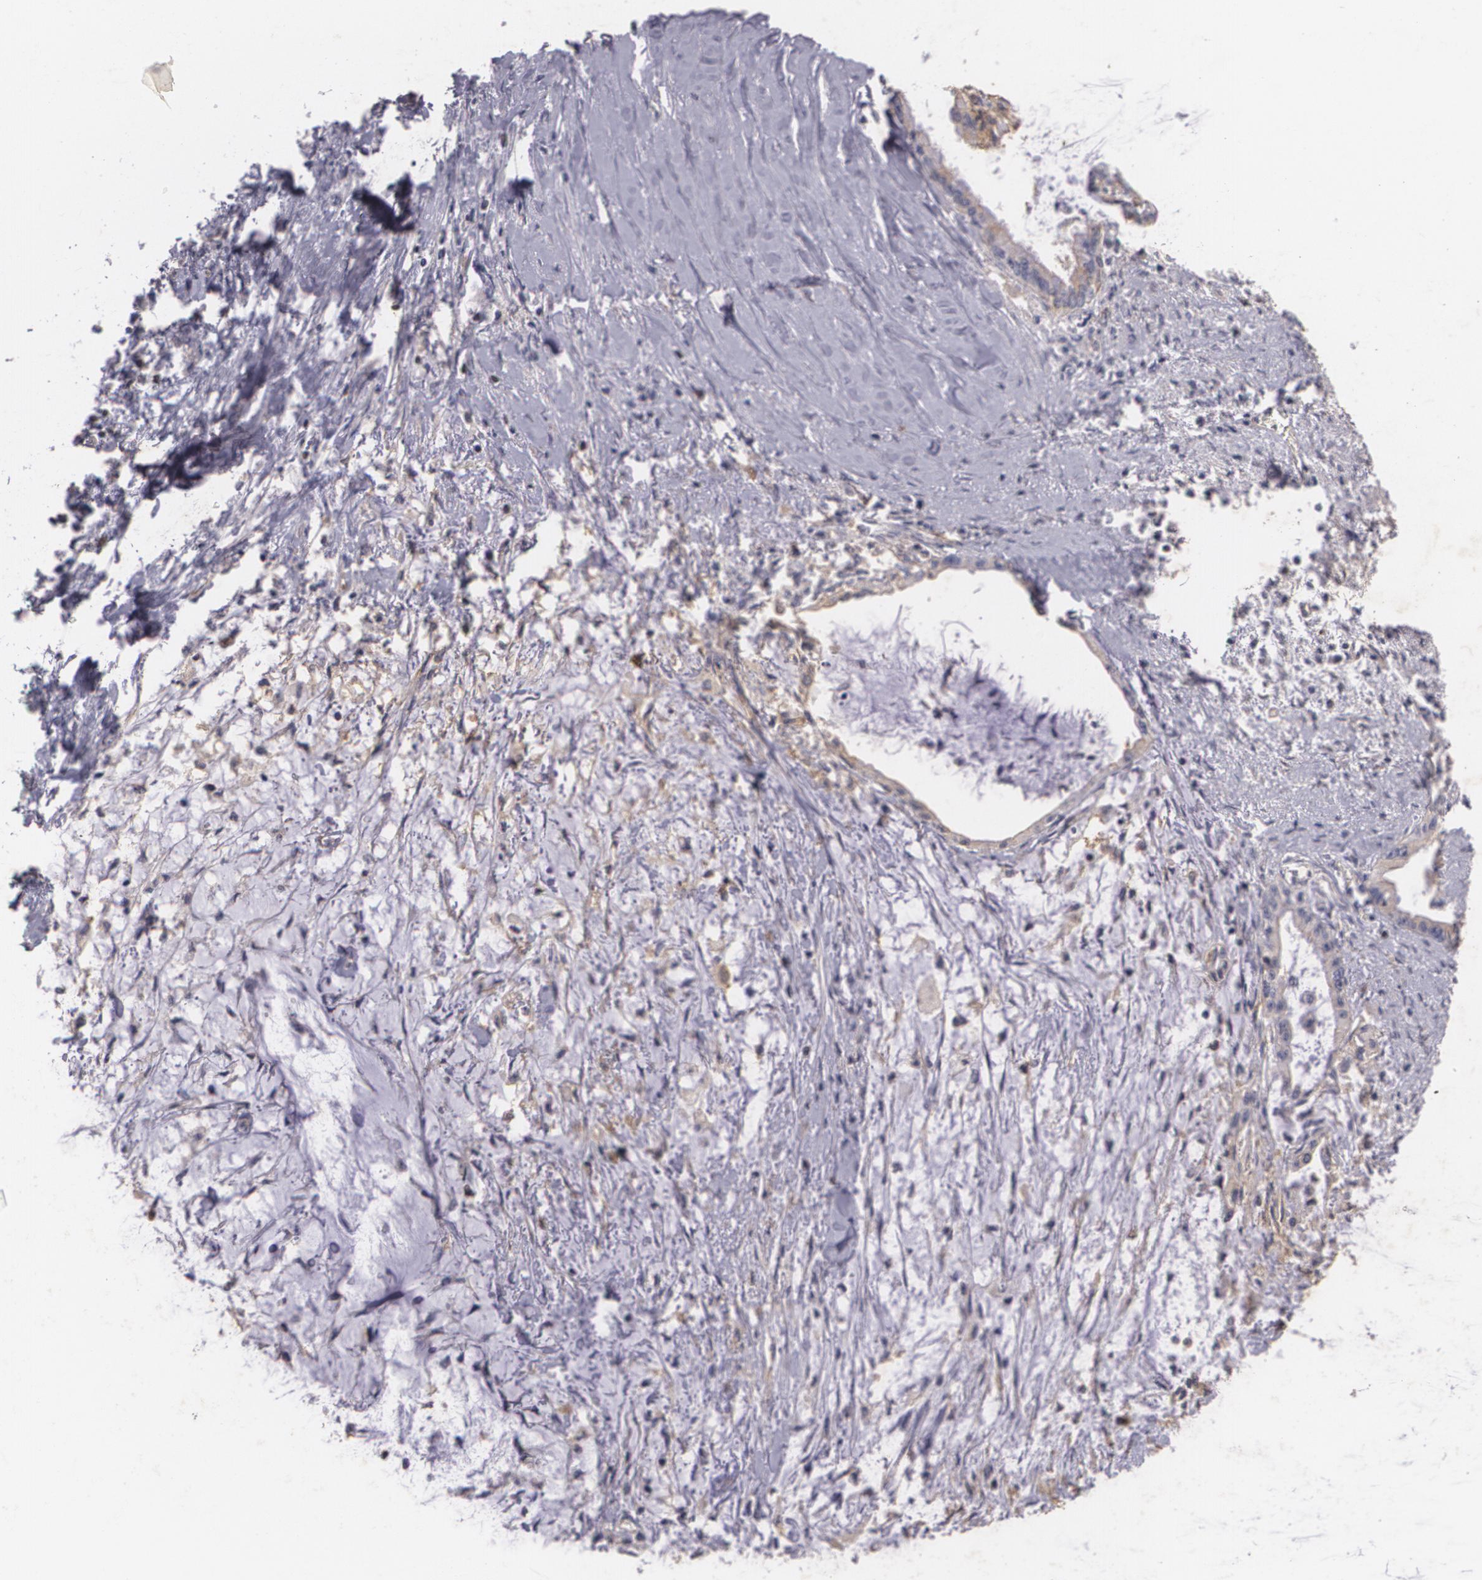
{"staining": {"intensity": "weak", "quantity": ">75%", "location": "cytoplasmic/membranous"}, "tissue": "pancreatic cancer", "cell_type": "Tumor cells", "image_type": "cancer", "snomed": [{"axis": "morphology", "description": "Adenocarcinoma, NOS"}, {"axis": "topography", "description": "Pancreas"}], "caption": "Pancreatic cancer tissue reveals weak cytoplasmic/membranous positivity in approximately >75% of tumor cells, visualized by immunohistochemistry. (DAB = brown stain, brightfield microscopy at high magnification).", "gene": "KCNA4", "patient": {"sex": "female", "age": 64}}